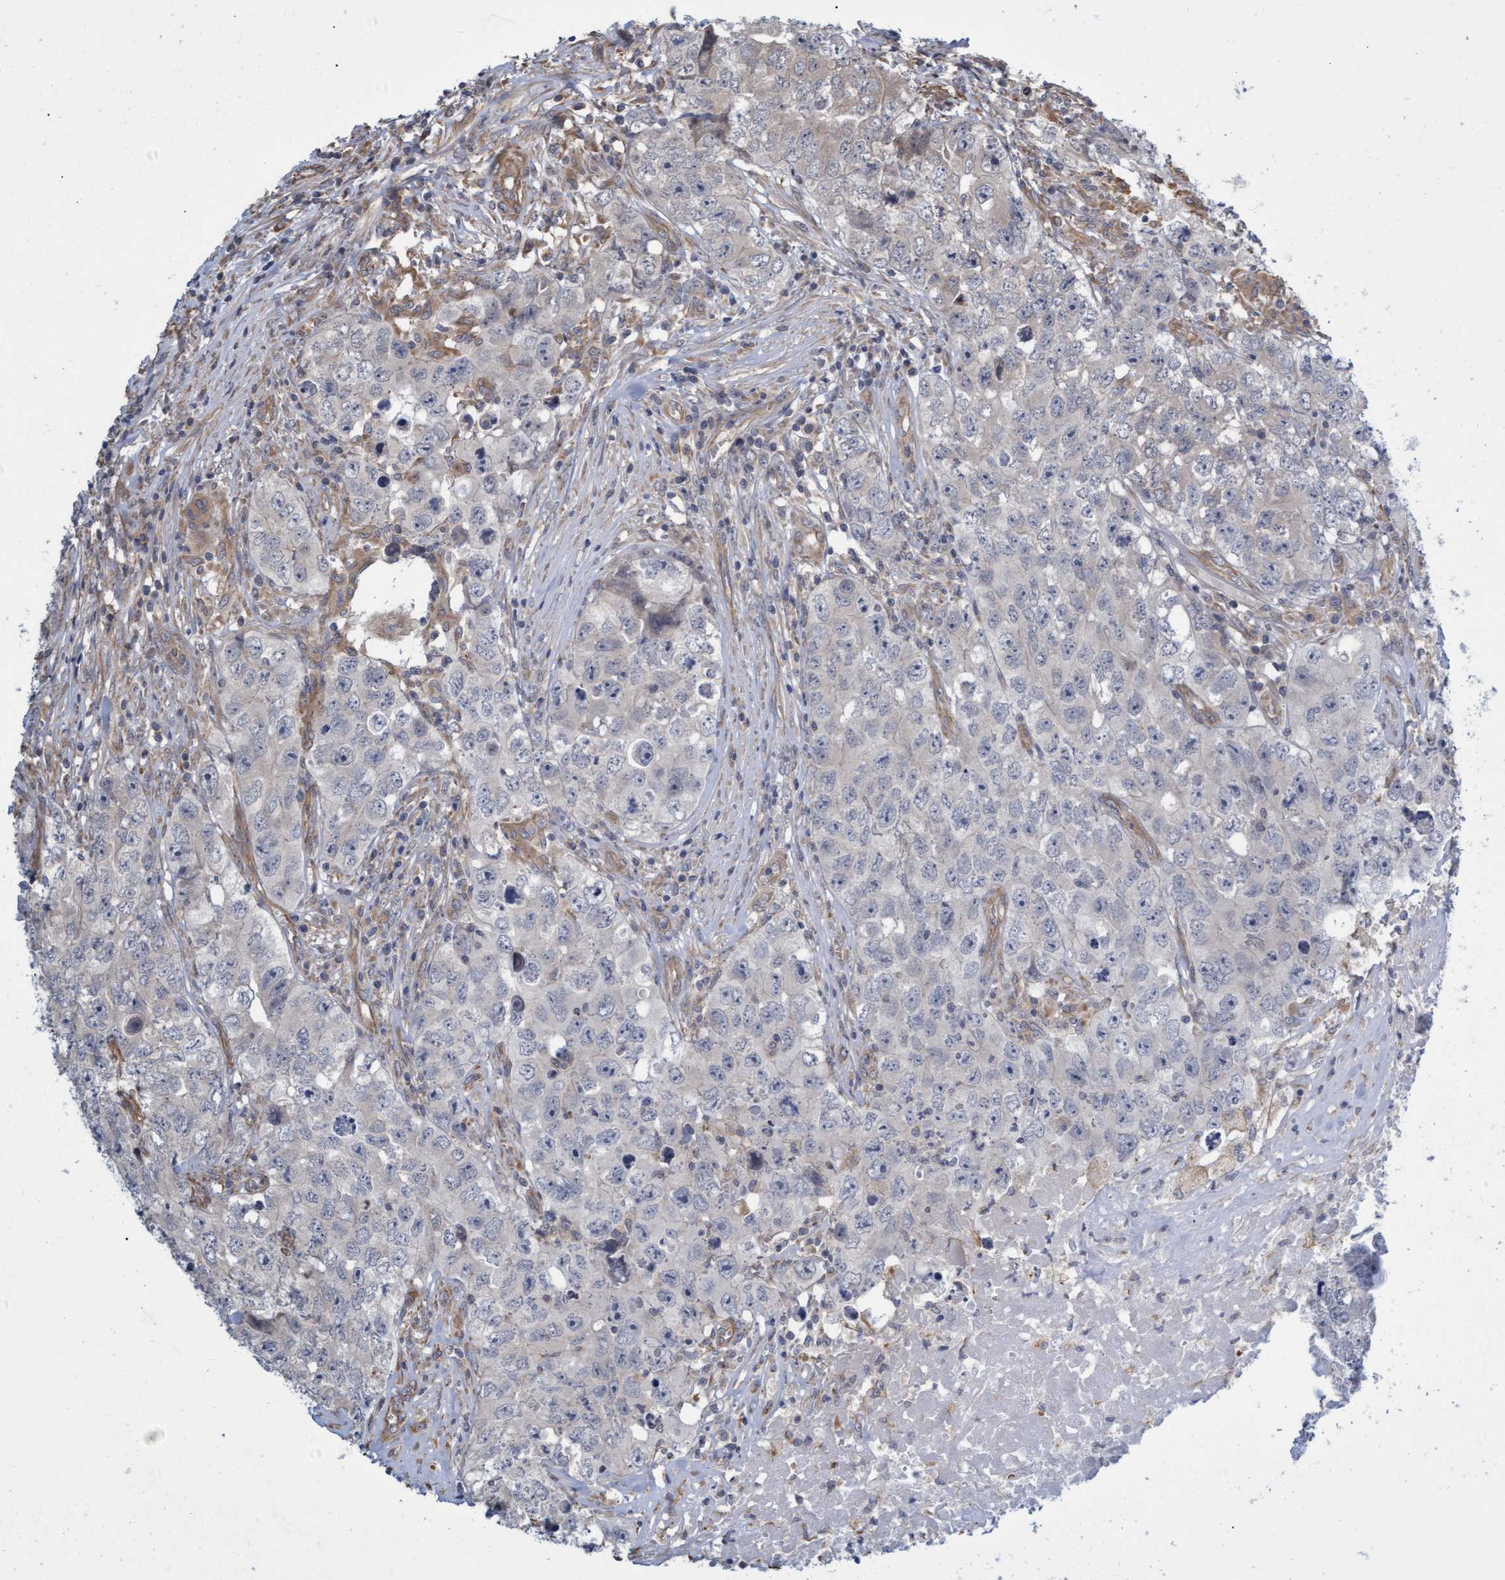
{"staining": {"intensity": "negative", "quantity": "none", "location": "none"}, "tissue": "testis cancer", "cell_type": "Tumor cells", "image_type": "cancer", "snomed": [{"axis": "morphology", "description": "Seminoma, NOS"}, {"axis": "morphology", "description": "Carcinoma, Embryonal, NOS"}, {"axis": "topography", "description": "Testis"}], "caption": "This photomicrograph is of testis cancer stained with immunohistochemistry (IHC) to label a protein in brown with the nuclei are counter-stained blue. There is no staining in tumor cells.", "gene": "TNFRSF10B", "patient": {"sex": "male", "age": 43}}